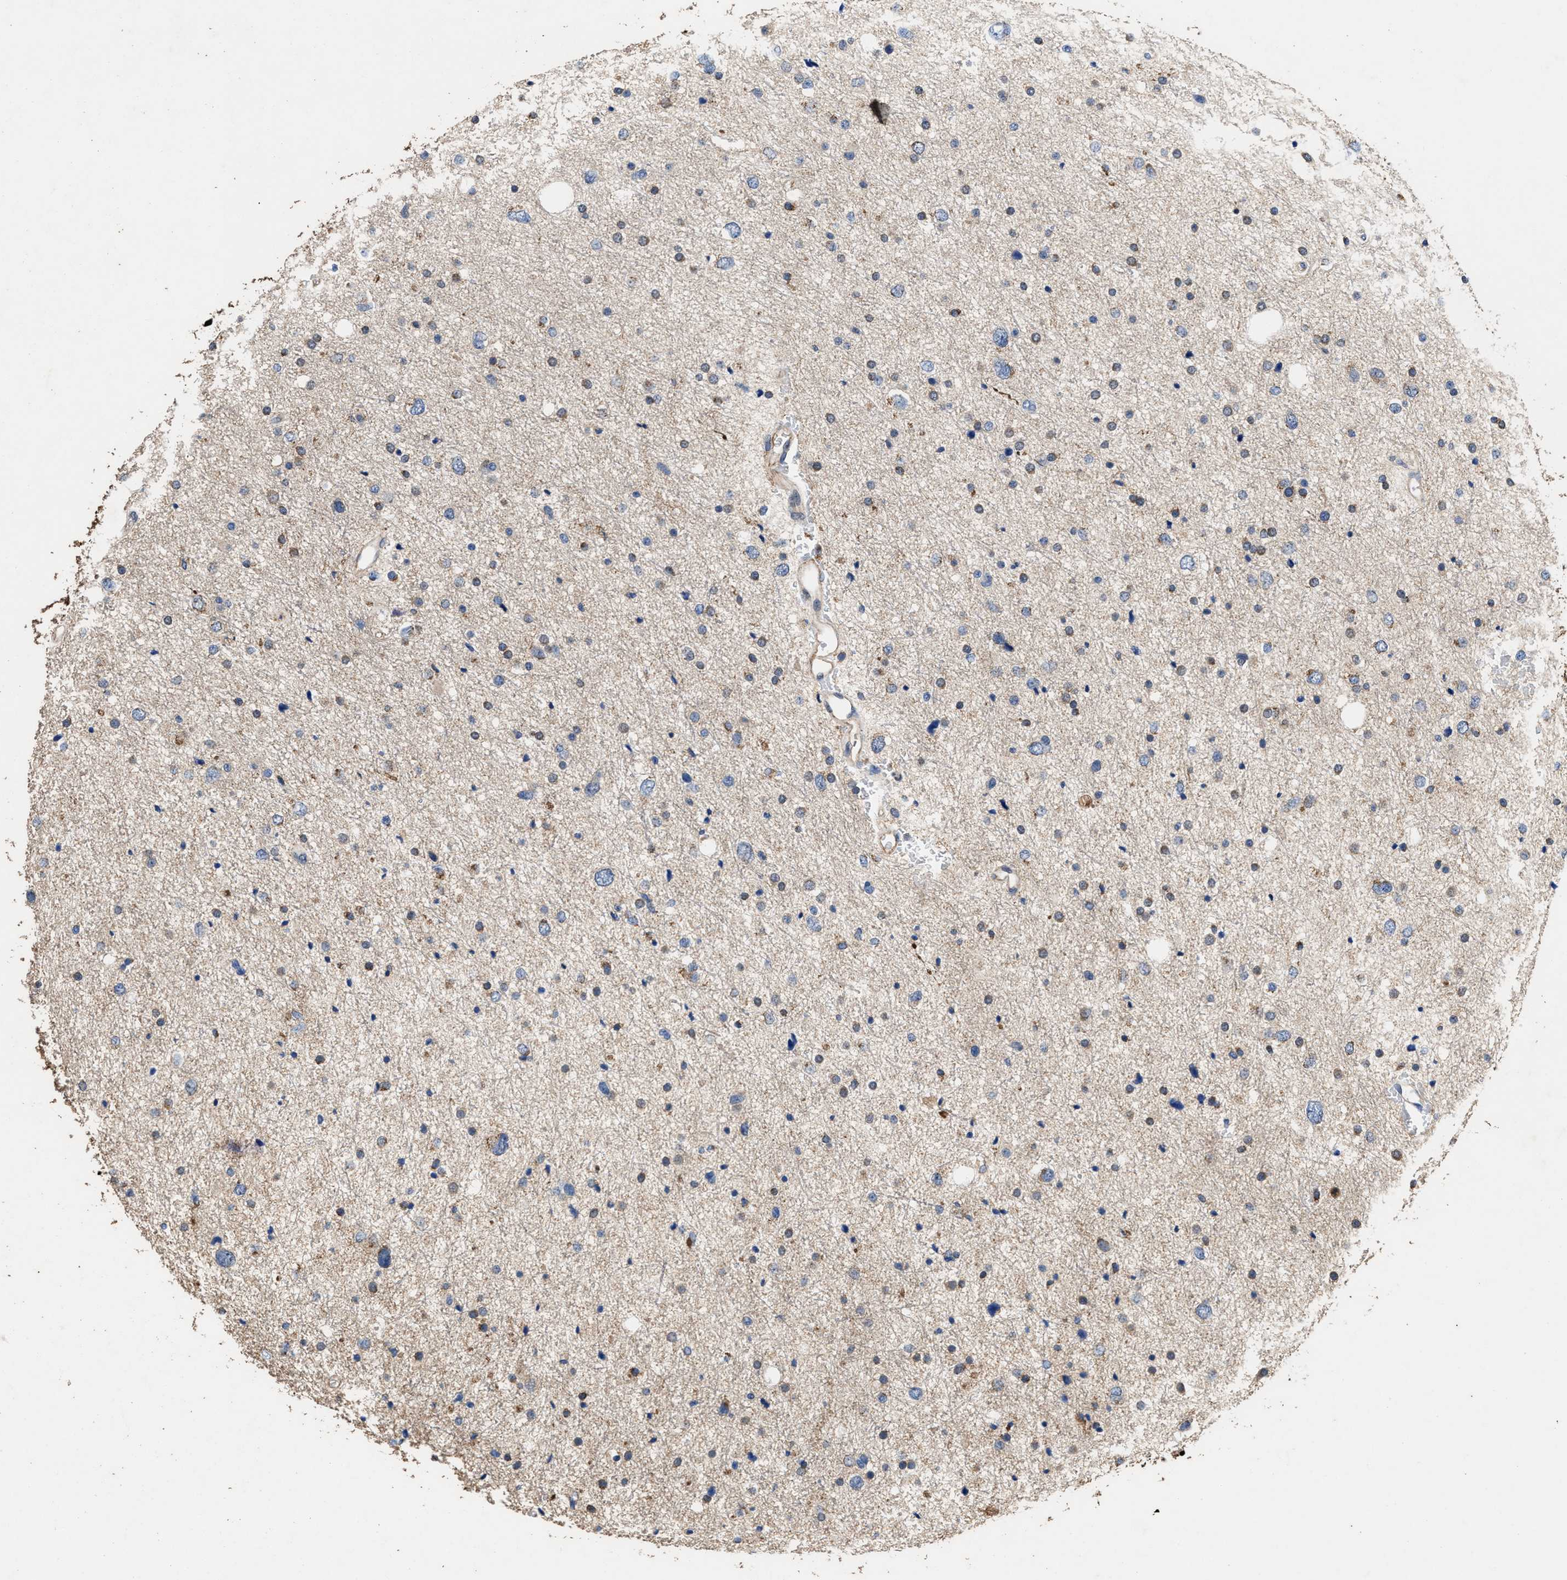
{"staining": {"intensity": "weak", "quantity": ">75%", "location": "cytoplasmic/membranous"}, "tissue": "glioma", "cell_type": "Tumor cells", "image_type": "cancer", "snomed": [{"axis": "morphology", "description": "Glioma, malignant, Low grade"}, {"axis": "topography", "description": "Brain"}], "caption": "Human low-grade glioma (malignant) stained for a protein (brown) demonstrates weak cytoplasmic/membranous positive staining in about >75% of tumor cells.", "gene": "ACLY", "patient": {"sex": "female", "age": 37}}